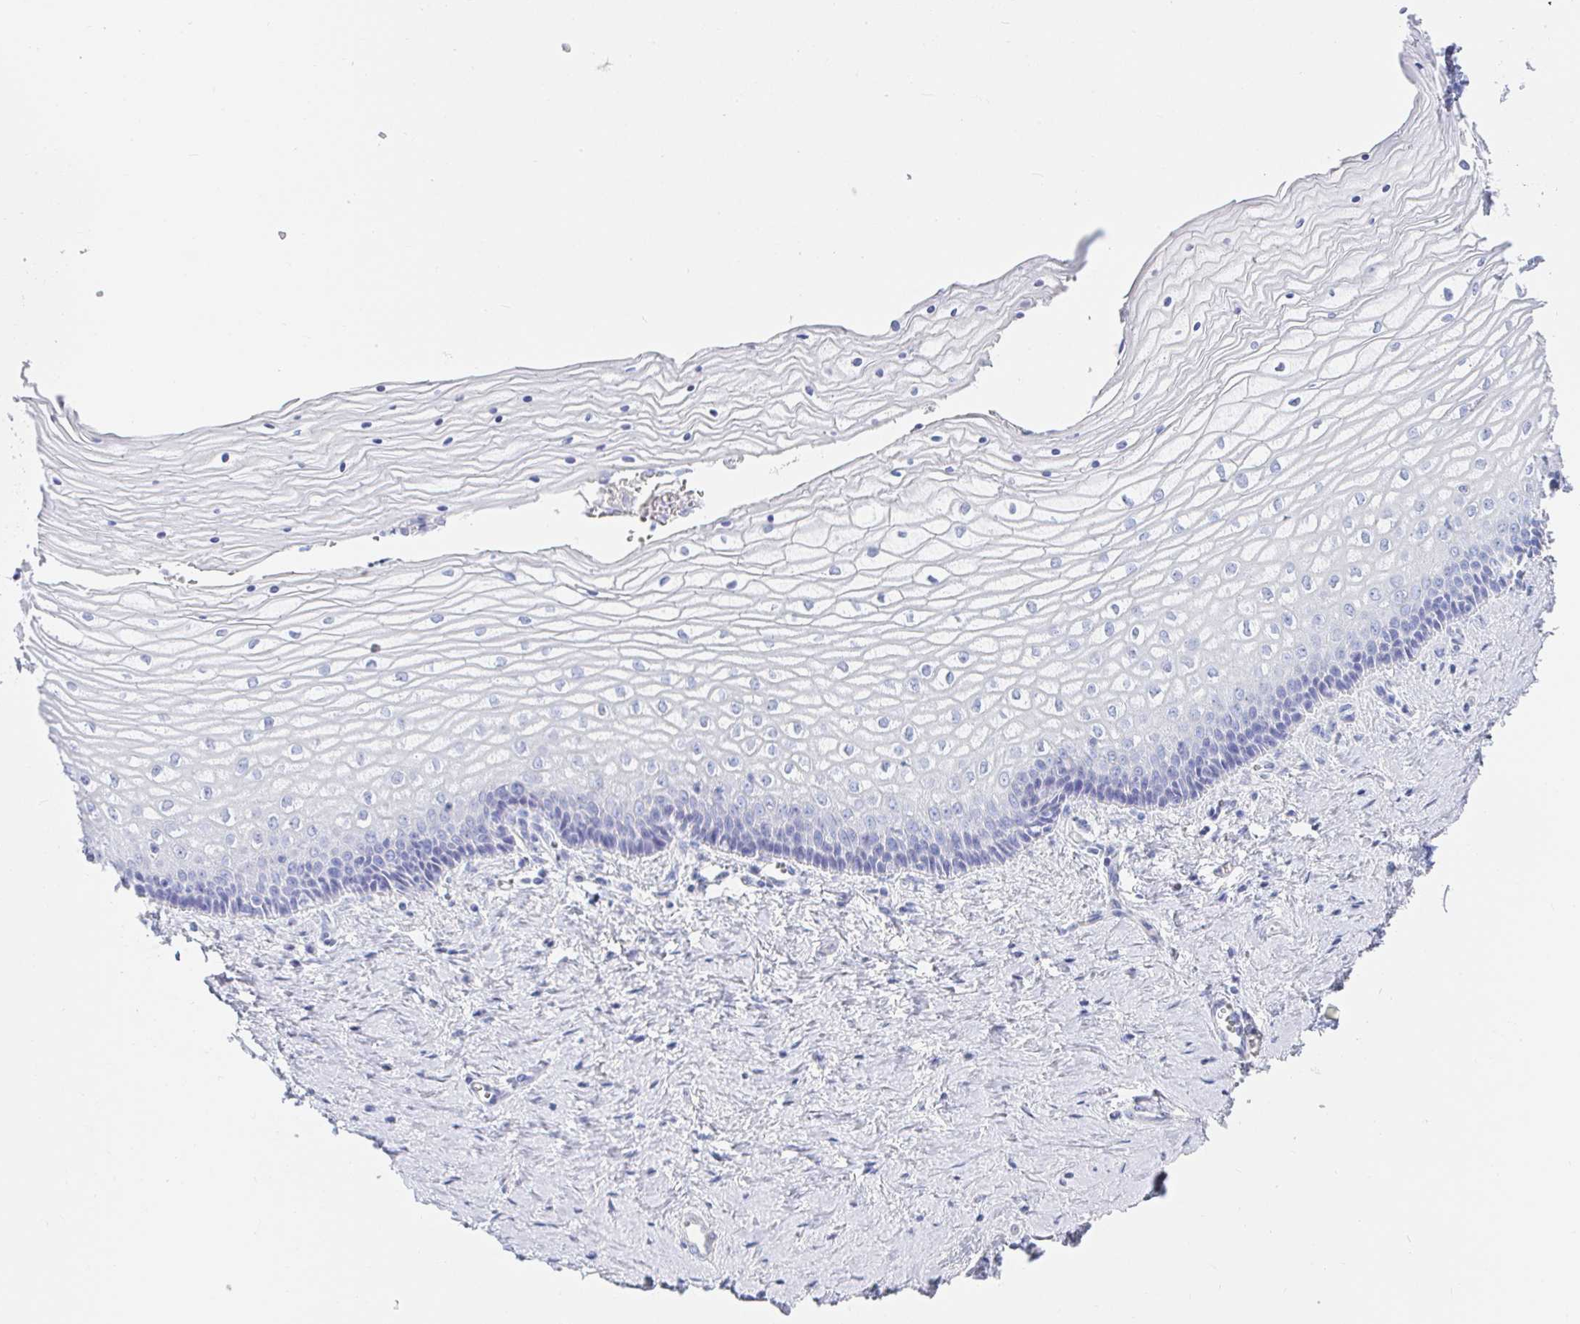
{"staining": {"intensity": "negative", "quantity": "none", "location": "none"}, "tissue": "vagina", "cell_type": "Squamous epithelial cells", "image_type": "normal", "snomed": [{"axis": "morphology", "description": "Normal tissue, NOS"}, {"axis": "topography", "description": "Vagina"}], "caption": "This is a histopathology image of immunohistochemistry staining of benign vagina, which shows no positivity in squamous epithelial cells. The staining was performed using DAB to visualize the protein expression in brown, while the nuclei were stained in blue with hematoxylin (Magnification: 20x).", "gene": "PDE6B", "patient": {"sex": "female", "age": 45}}